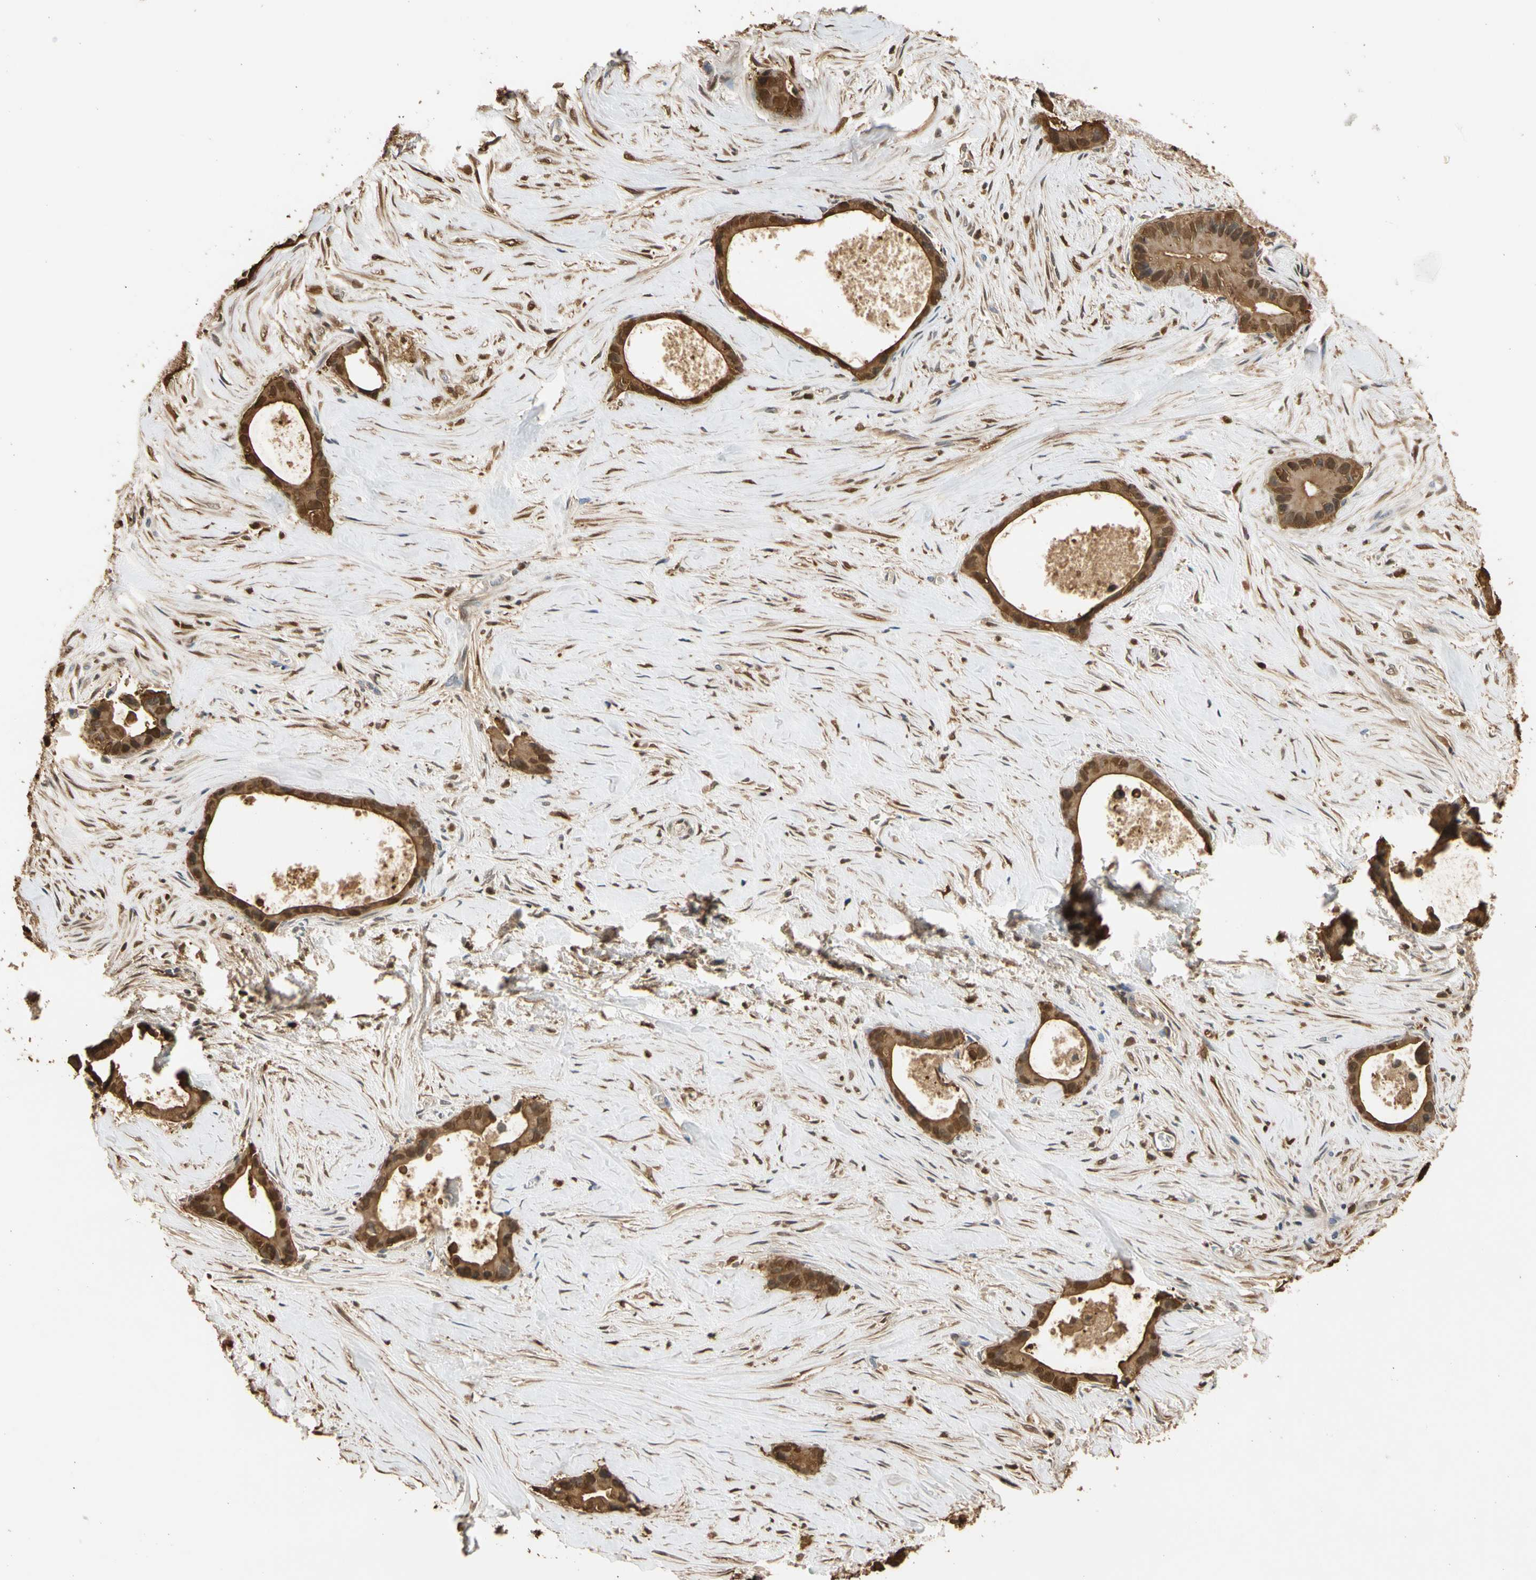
{"staining": {"intensity": "strong", "quantity": ">75%", "location": "cytoplasmic/membranous,nuclear"}, "tissue": "liver cancer", "cell_type": "Tumor cells", "image_type": "cancer", "snomed": [{"axis": "morphology", "description": "Cholangiocarcinoma"}, {"axis": "topography", "description": "Liver"}], "caption": "Liver cholangiocarcinoma was stained to show a protein in brown. There is high levels of strong cytoplasmic/membranous and nuclear staining in about >75% of tumor cells.", "gene": "S100A6", "patient": {"sex": "female", "age": 55}}